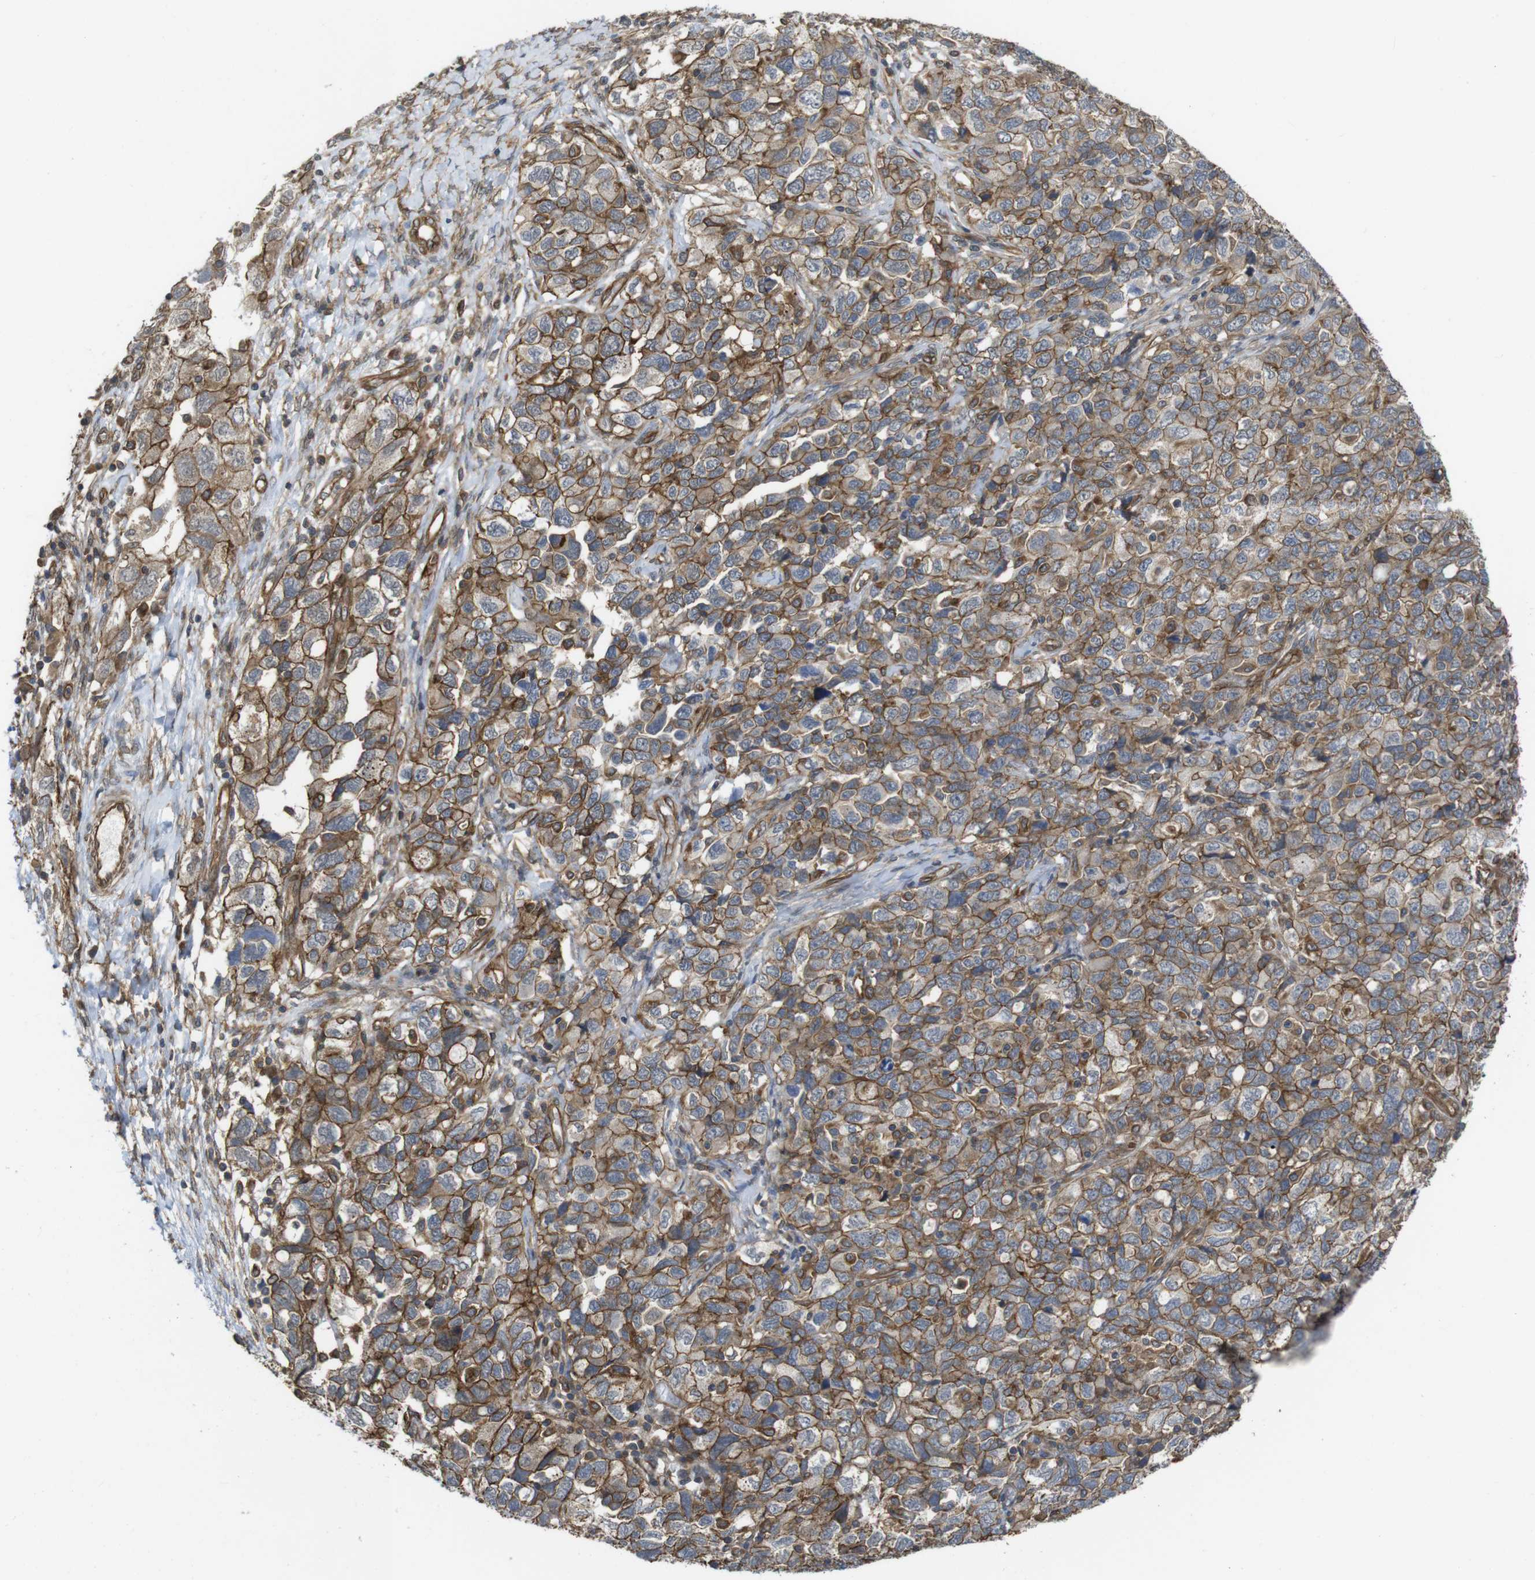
{"staining": {"intensity": "moderate", "quantity": ">75%", "location": "cytoplasmic/membranous"}, "tissue": "ovarian cancer", "cell_type": "Tumor cells", "image_type": "cancer", "snomed": [{"axis": "morphology", "description": "Carcinoma, NOS"}, {"axis": "morphology", "description": "Cystadenocarcinoma, serous, NOS"}, {"axis": "topography", "description": "Ovary"}], "caption": "High-power microscopy captured an IHC micrograph of ovarian carcinoma, revealing moderate cytoplasmic/membranous positivity in approximately >75% of tumor cells.", "gene": "ZDHHC5", "patient": {"sex": "female", "age": 69}}